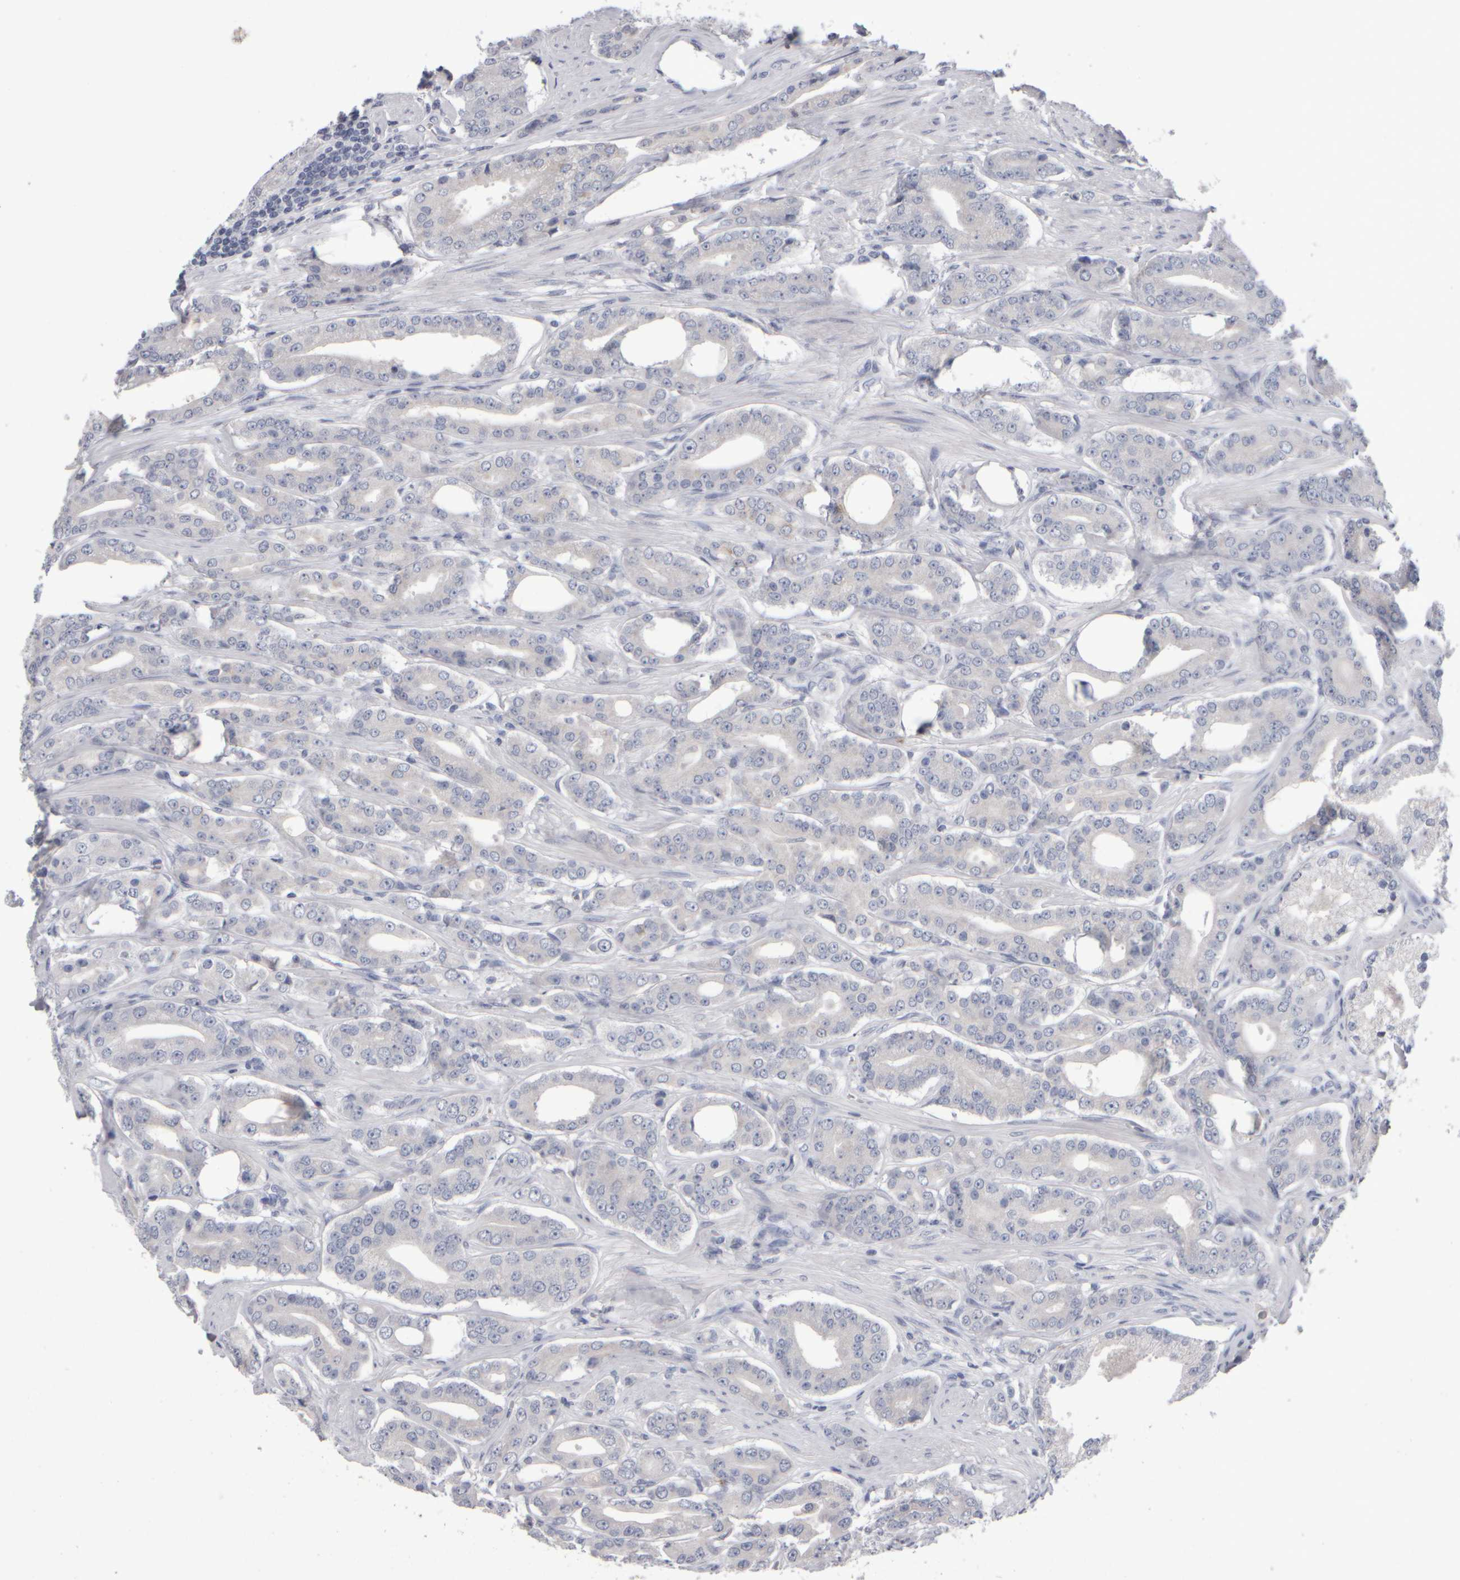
{"staining": {"intensity": "negative", "quantity": "none", "location": "none"}, "tissue": "prostate cancer", "cell_type": "Tumor cells", "image_type": "cancer", "snomed": [{"axis": "morphology", "description": "Adenocarcinoma, High grade"}, {"axis": "topography", "description": "Prostate"}], "caption": "Human prostate cancer stained for a protein using immunohistochemistry (IHC) exhibits no expression in tumor cells.", "gene": "EPHX2", "patient": {"sex": "male", "age": 71}}